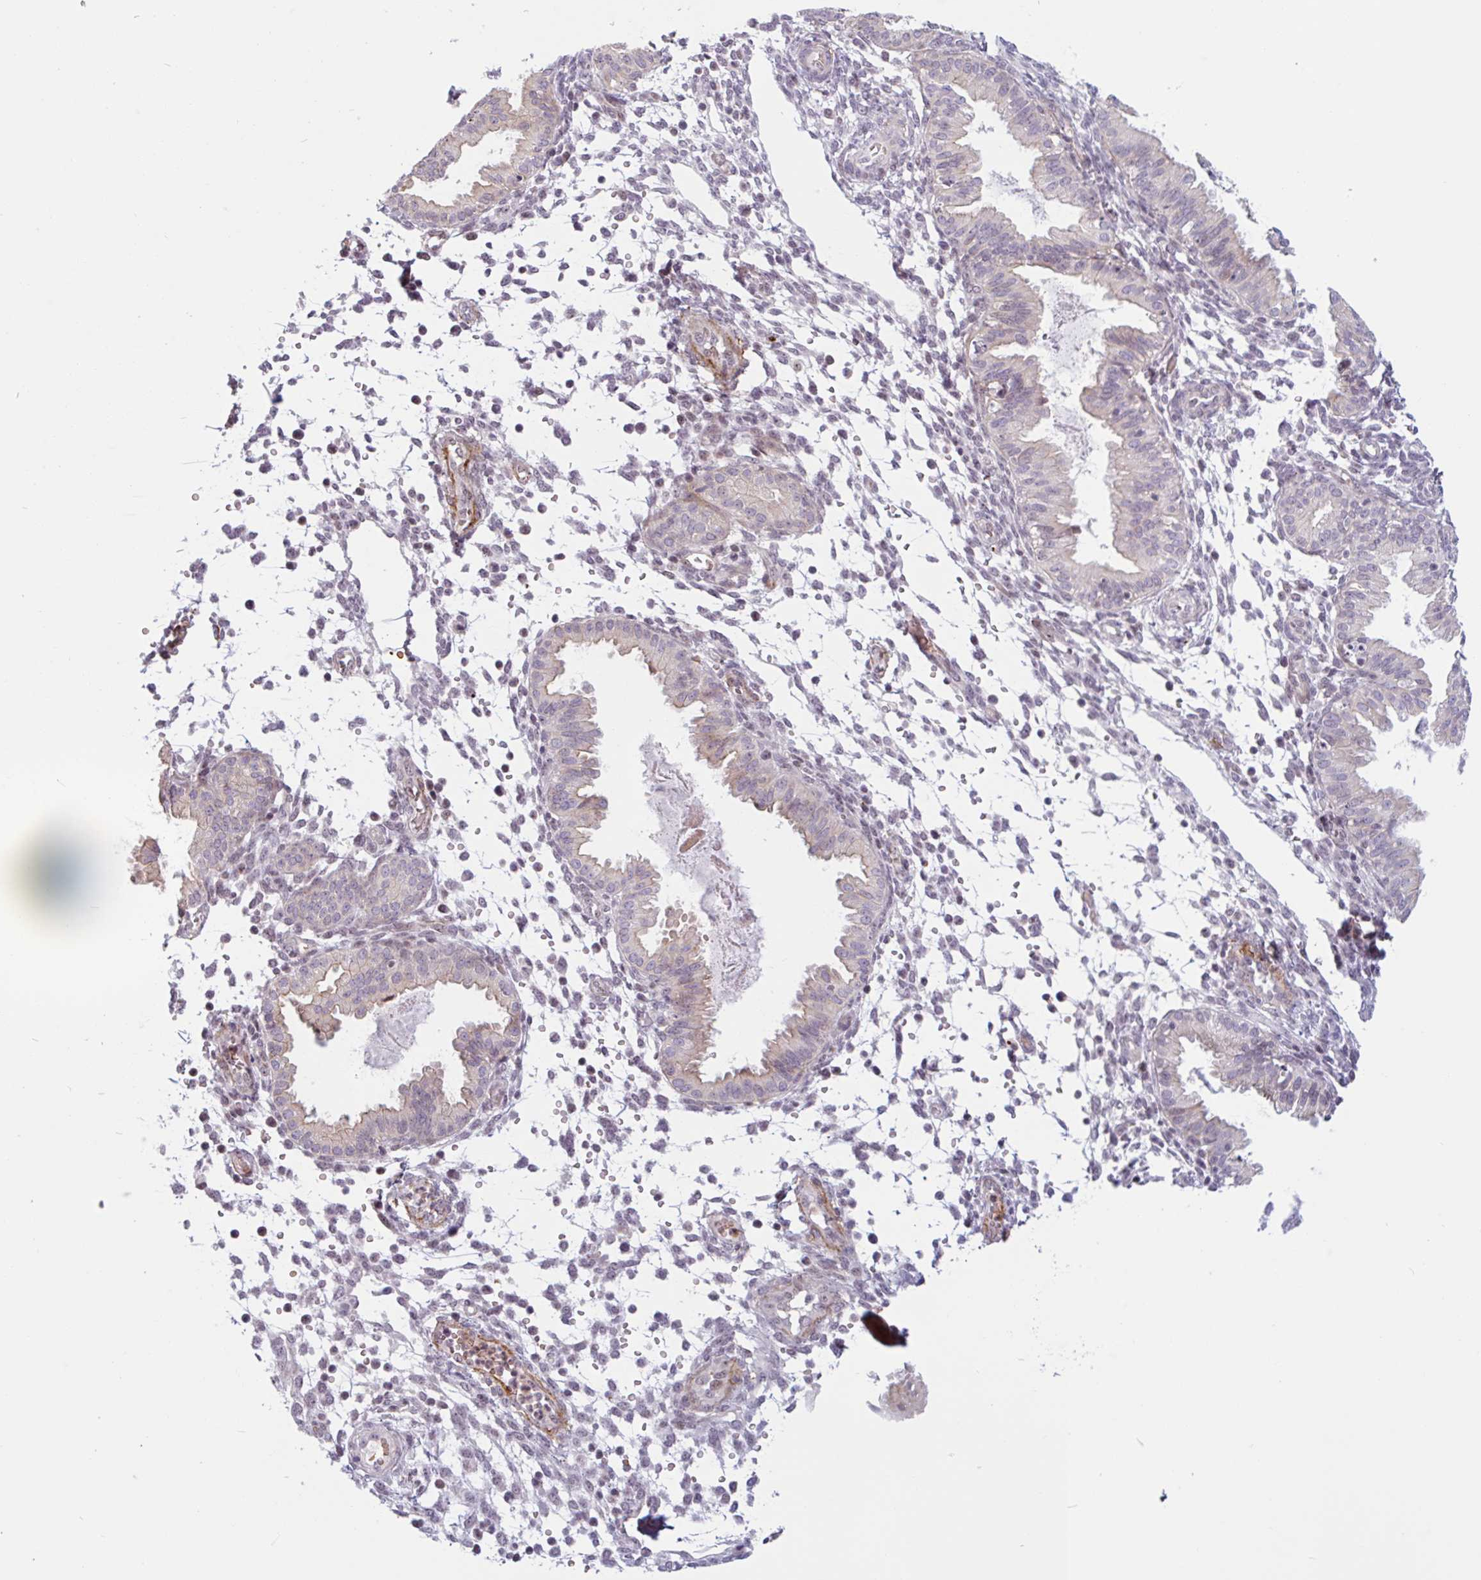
{"staining": {"intensity": "weak", "quantity": "25%-75%", "location": "cytoplasmic/membranous"}, "tissue": "endometrium", "cell_type": "Cells in endometrial stroma", "image_type": "normal", "snomed": [{"axis": "morphology", "description": "Normal tissue, NOS"}, {"axis": "topography", "description": "Endometrium"}], "caption": "Weak cytoplasmic/membranous positivity for a protein is present in about 25%-75% of cells in endometrial stroma of benign endometrium using immunohistochemistry (IHC).", "gene": "TMEM119", "patient": {"sex": "female", "age": 33}}